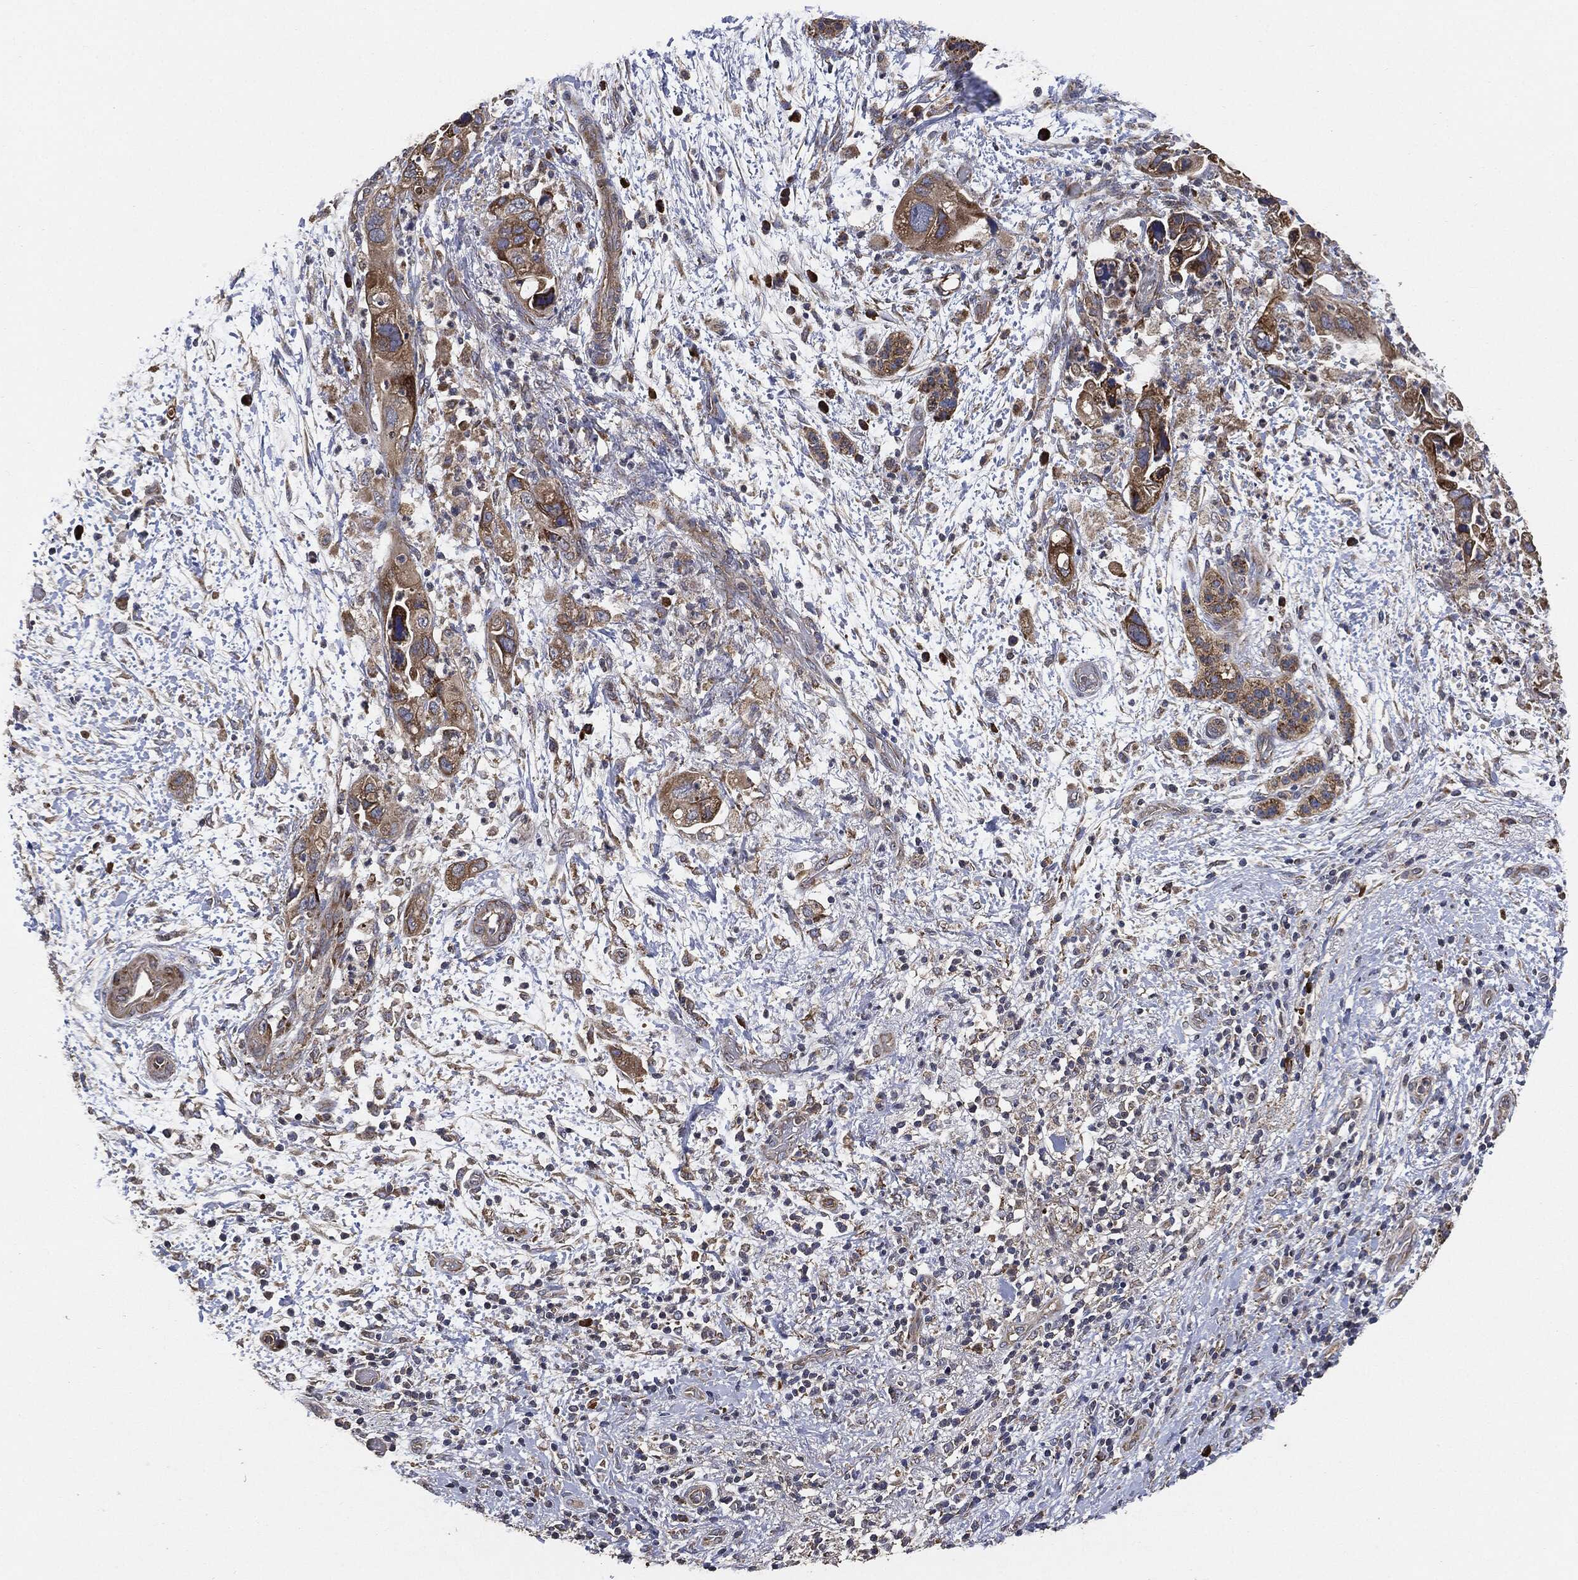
{"staining": {"intensity": "strong", "quantity": "<25%", "location": "cytoplasmic/membranous"}, "tissue": "pancreatic cancer", "cell_type": "Tumor cells", "image_type": "cancer", "snomed": [{"axis": "morphology", "description": "Adenocarcinoma, NOS"}, {"axis": "topography", "description": "Pancreas"}], "caption": "Immunohistochemistry (IHC) image of neoplastic tissue: pancreatic cancer stained using immunohistochemistry reveals medium levels of strong protein expression localized specifically in the cytoplasmic/membranous of tumor cells, appearing as a cytoplasmic/membranous brown color.", "gene": "STK3", "patient": {"sex": "female", "age": 72}}